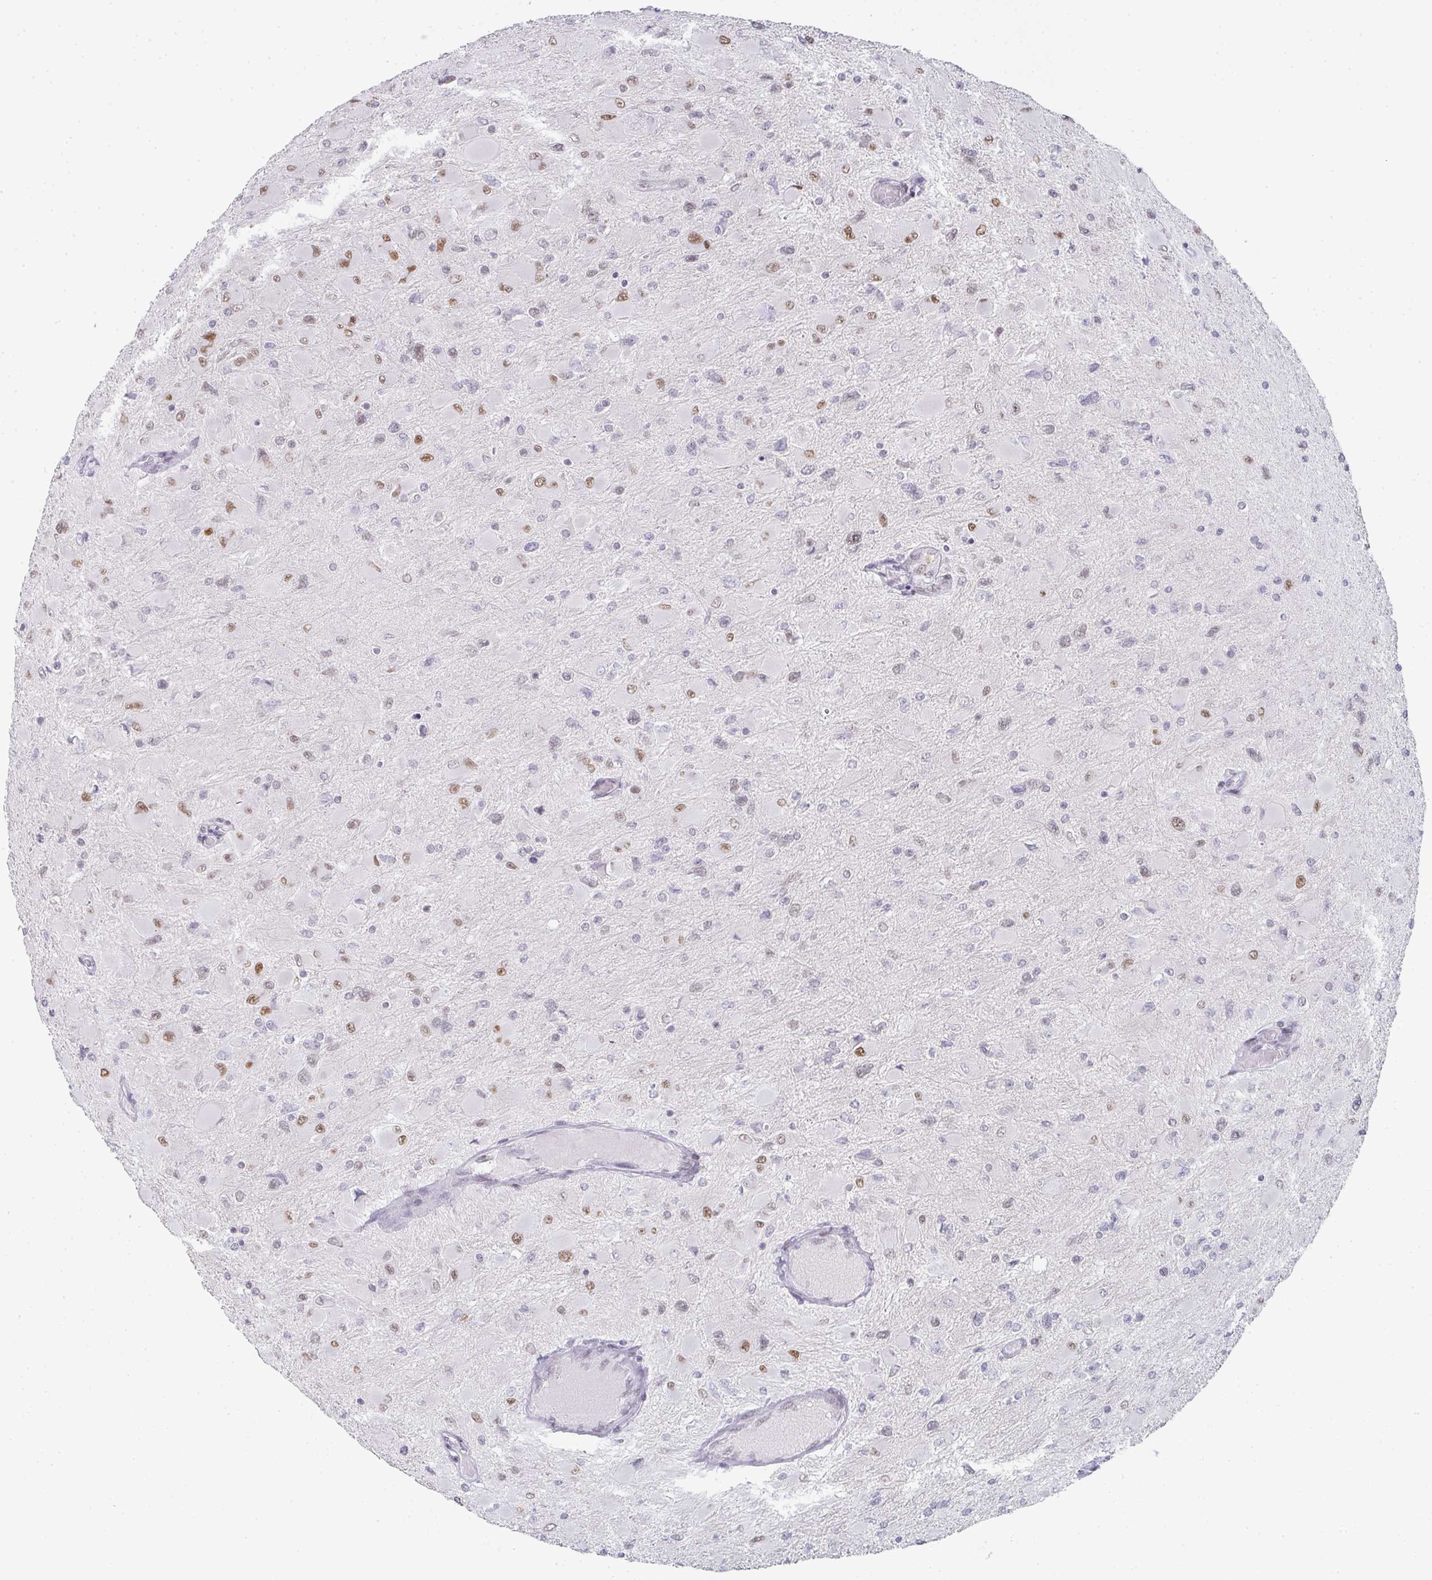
{"staining": {"intensity": "moderate", "quantity": "25%-75%", "location": "nuclear"}, "tissue": "glioma", "cell_type": "Tumor cells", "image_type": "cancer", "snomed": [{"axis": "morphology", "description": "Glioma, malignant, High grade"}, {"axis": "topography", "description": "Cerebral cortex"}], "caption": "Malignant high-grade glioma tissue exhibits moderate nuclear positivity in approximately 25%-75% of tumor cells, visualized by immunohistochemistry.", "gene": "LIN54", "patient": {"sex": "female", "age": 36}}